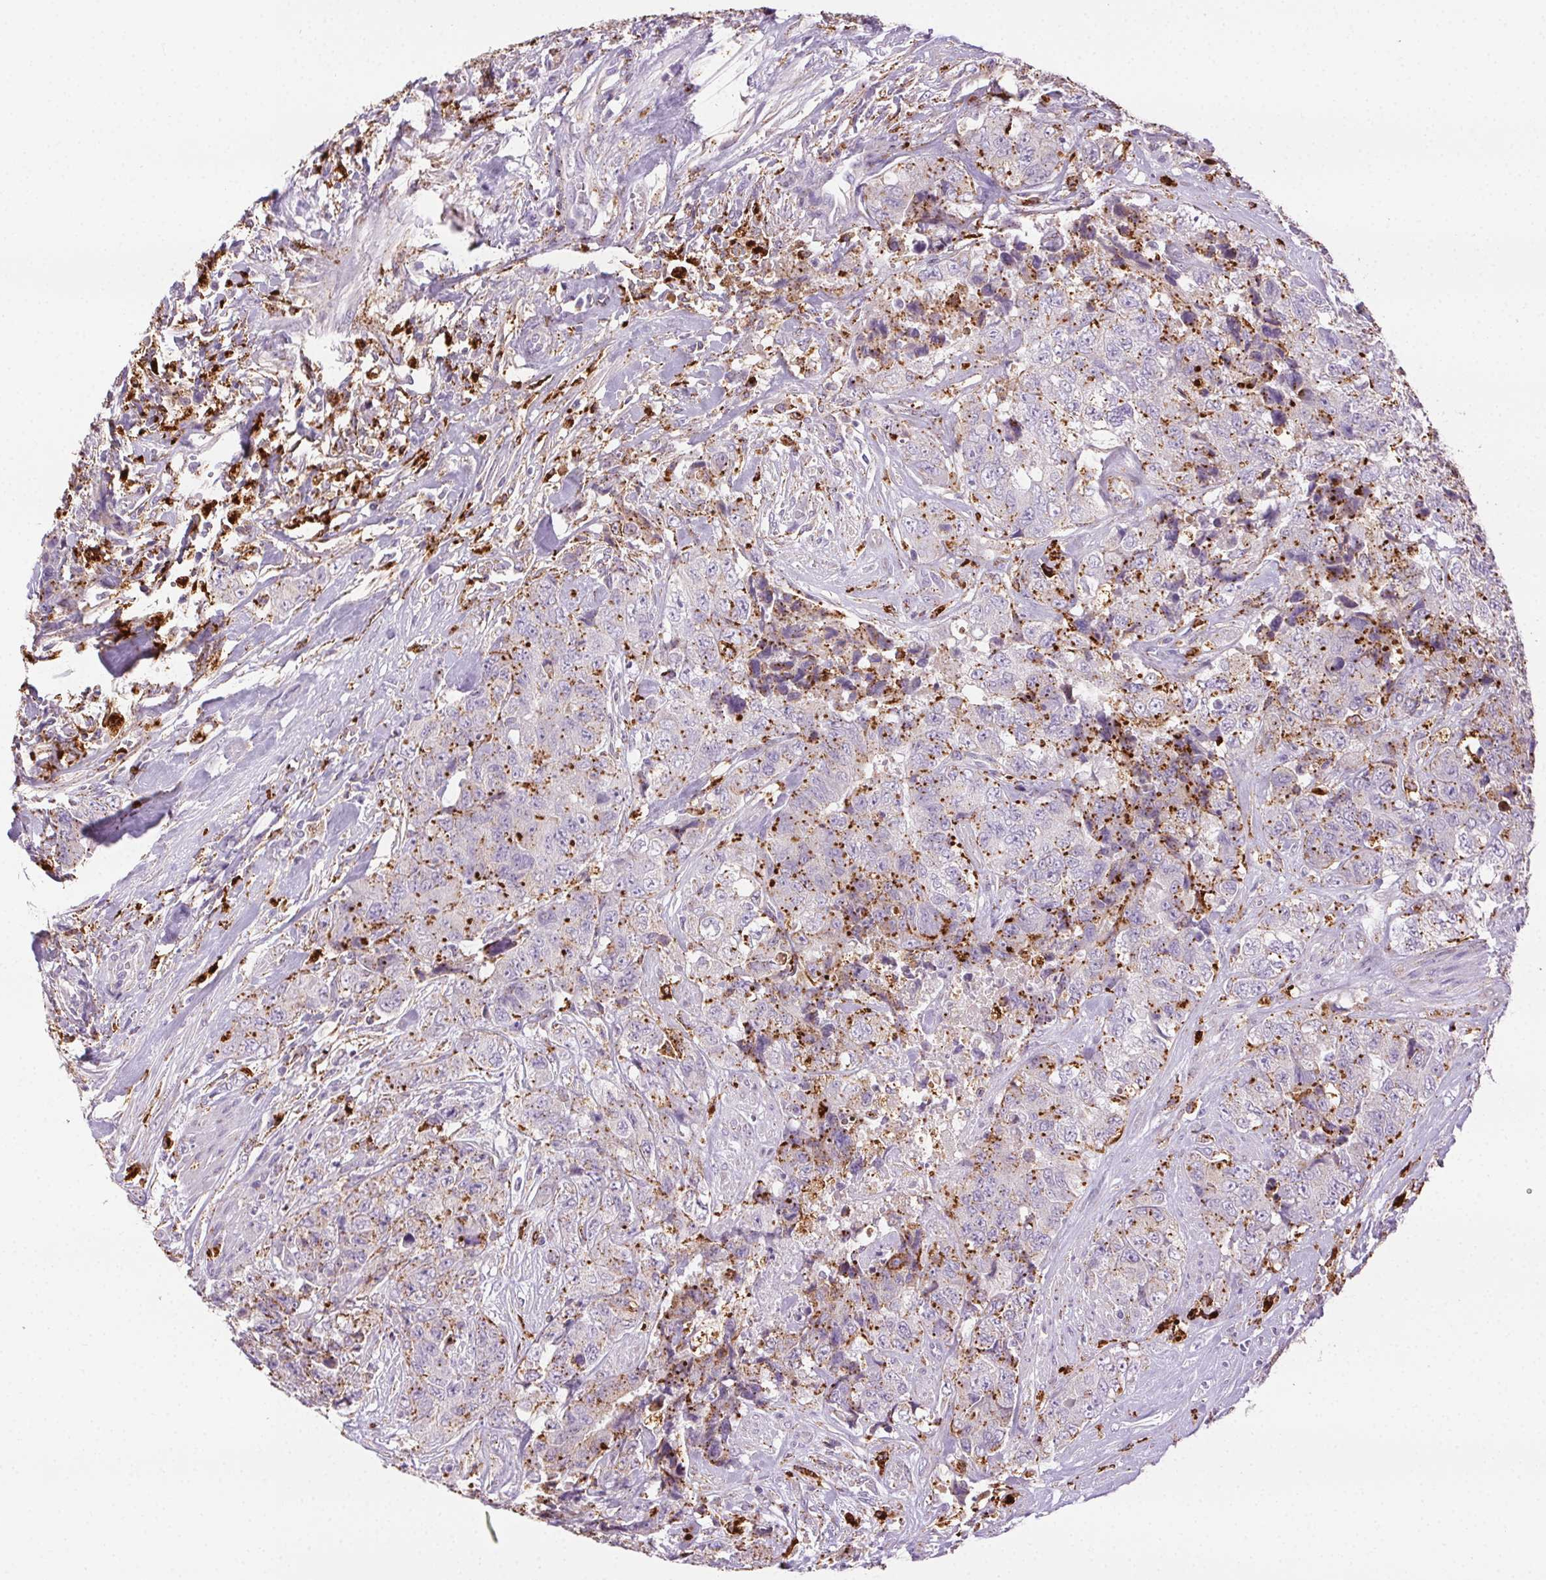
{"staining": {"intensity": "strong", "quantity": "<25%", "location": "cytoplasmic/membranous"}, "tissue": "urothelial cancer", "cell_type": "Tumor cells", "image_type": "cancer", "snomed": [{"axis": "morphology", "description": "Urothelial carcinoma, High grade"}, {"axis": "topography", "description": "Urinary bladder"}], "caption": "Immunohistochemistry (IHC) of urothelial carcinoma (high-grade) shows medium levels of strong cytoplasmic/membranous expression in approximately <25% of tumor cells. (Brightfield microscopy of DAB IHC at high magnification).", "gene": "SCPEP1", "patient": {"sex": "female", "age": 78}}